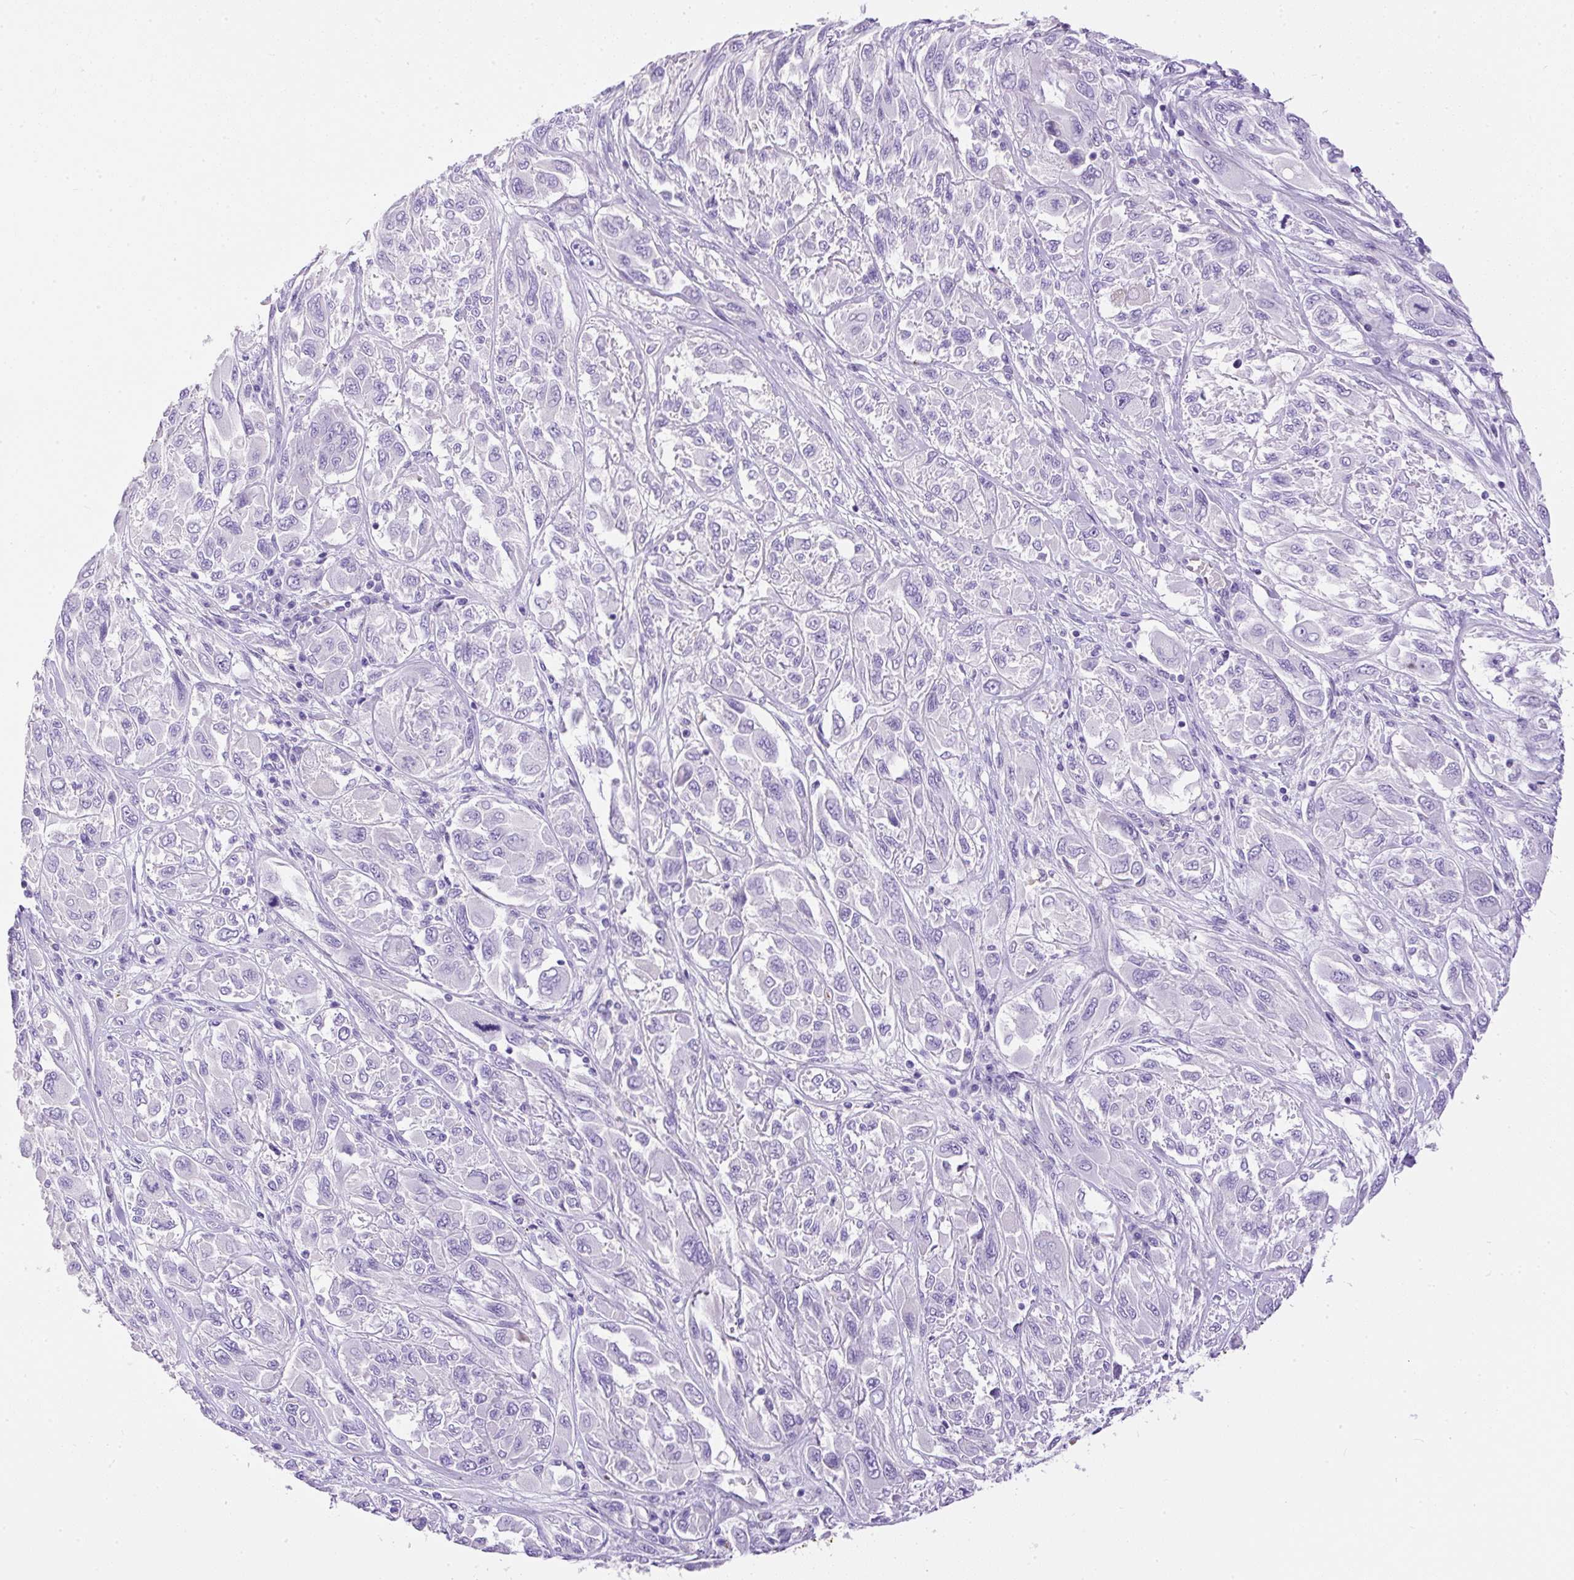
{"staining": {"intensity": "negative", "quantity": "none", "location": "none"}, "tissue": "melanoma", "cell_type": "Tumor cells", "image_type": "cancer", "snomed": [{"axis": "morphology", "description": "Malignant melanoma, NOS"}, {"axis": "topography", "description": "Skin"}], "caption": "High power microscopy micrograph of an immunohistochemistry image of melanoma, revealing no significant positivity in tumor cells.", "gene": "APCS", "patient": {"sex": "female", "age": 91}}